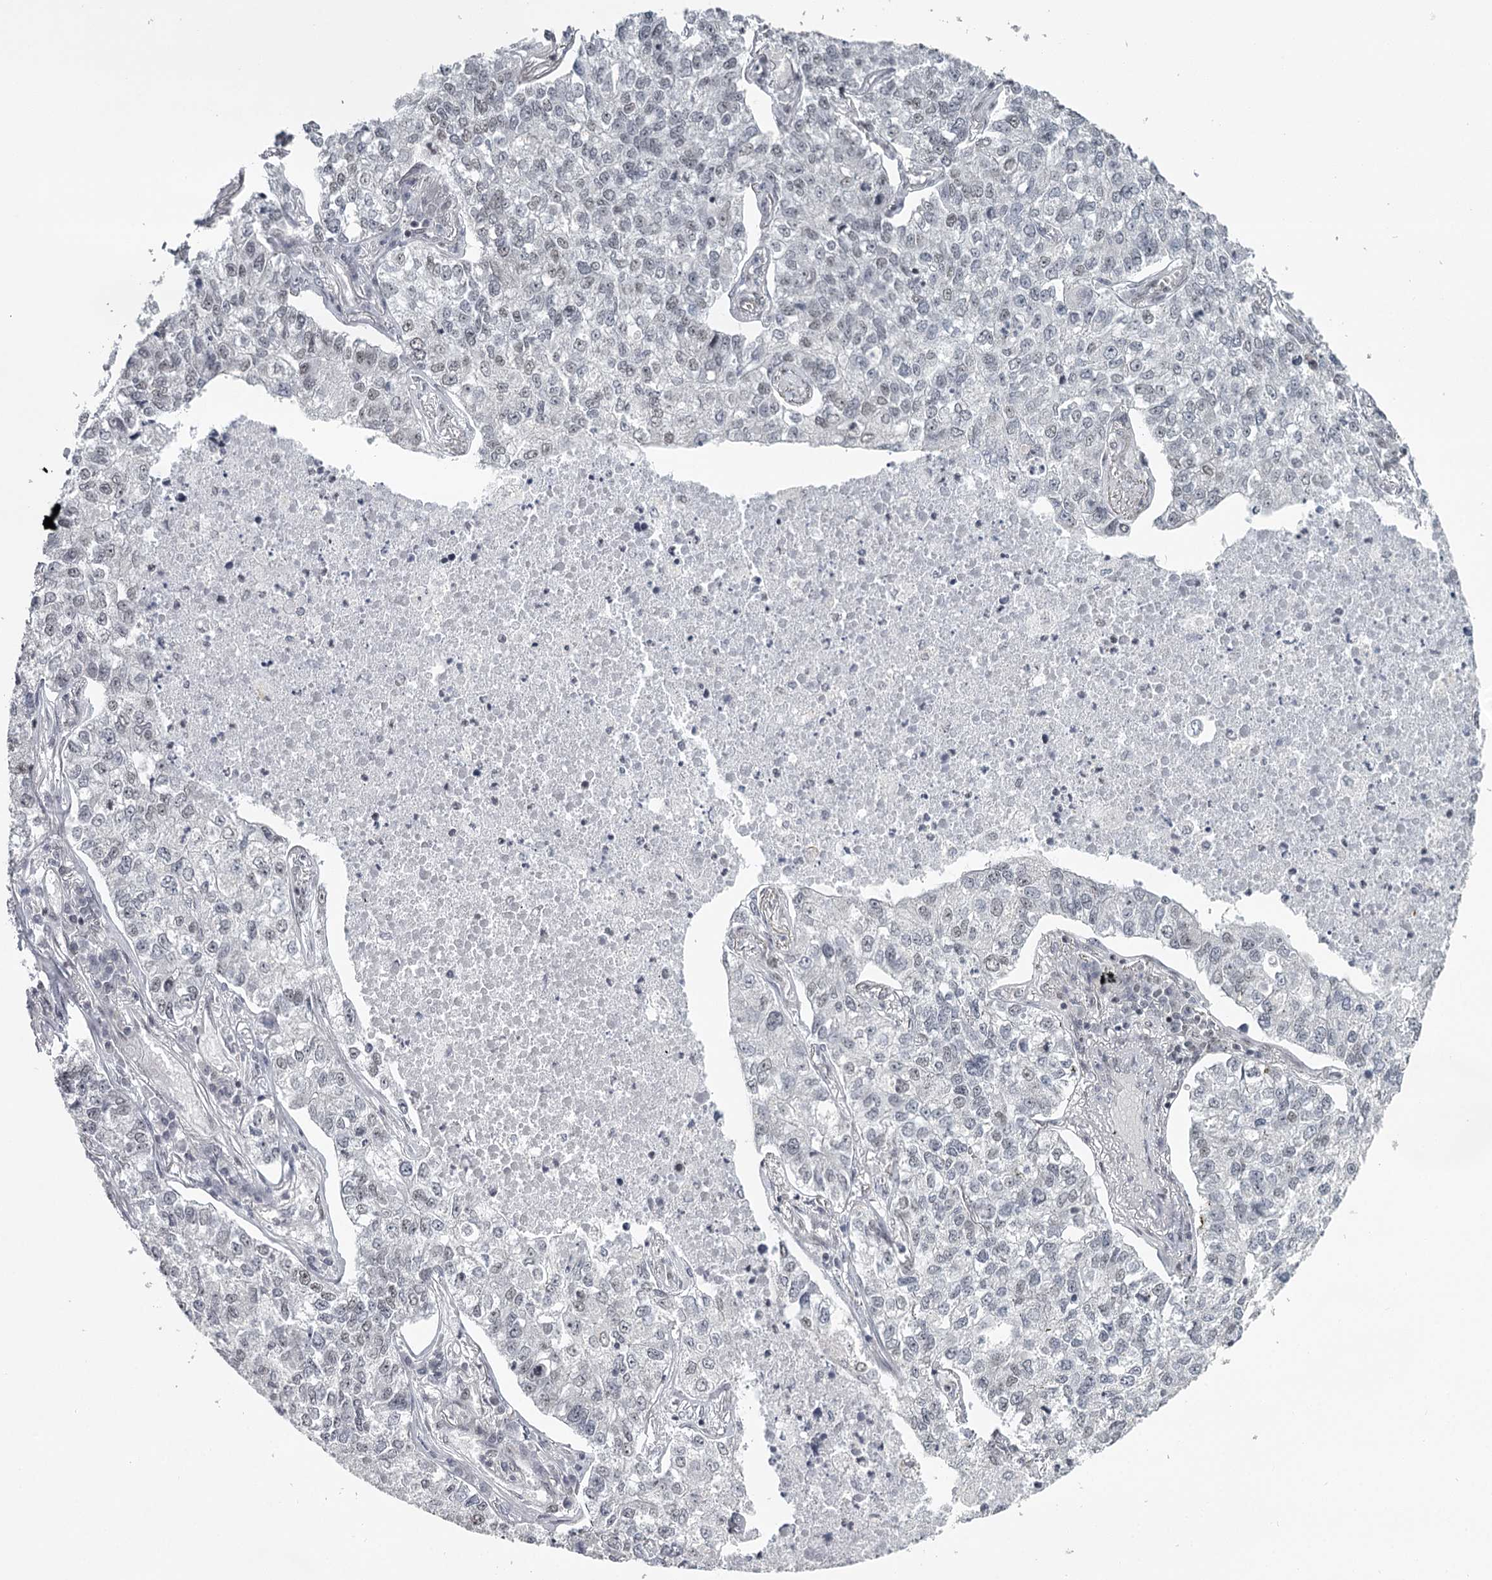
{"staining": {"intensity": "weak", "quantity": "25%-75%", "location": "nuclear"}, "tissue": "lung cancer", "cell_type": "Tumor cells", "image_type": "cancer", "snomed": [{"axis": "morphology", "description": "Adenocarcinoma, NOS"}, {"axis": "topography", "description": "Lung"}], "caption": "Adenocarcinoma (lung) stained for a protein (brown) demonstrates weak nuclear positive expression in approximately 25%-75% of tumor cells.", "gene": "FAM13C", "patient": {"sex": "male", "age": 49}}